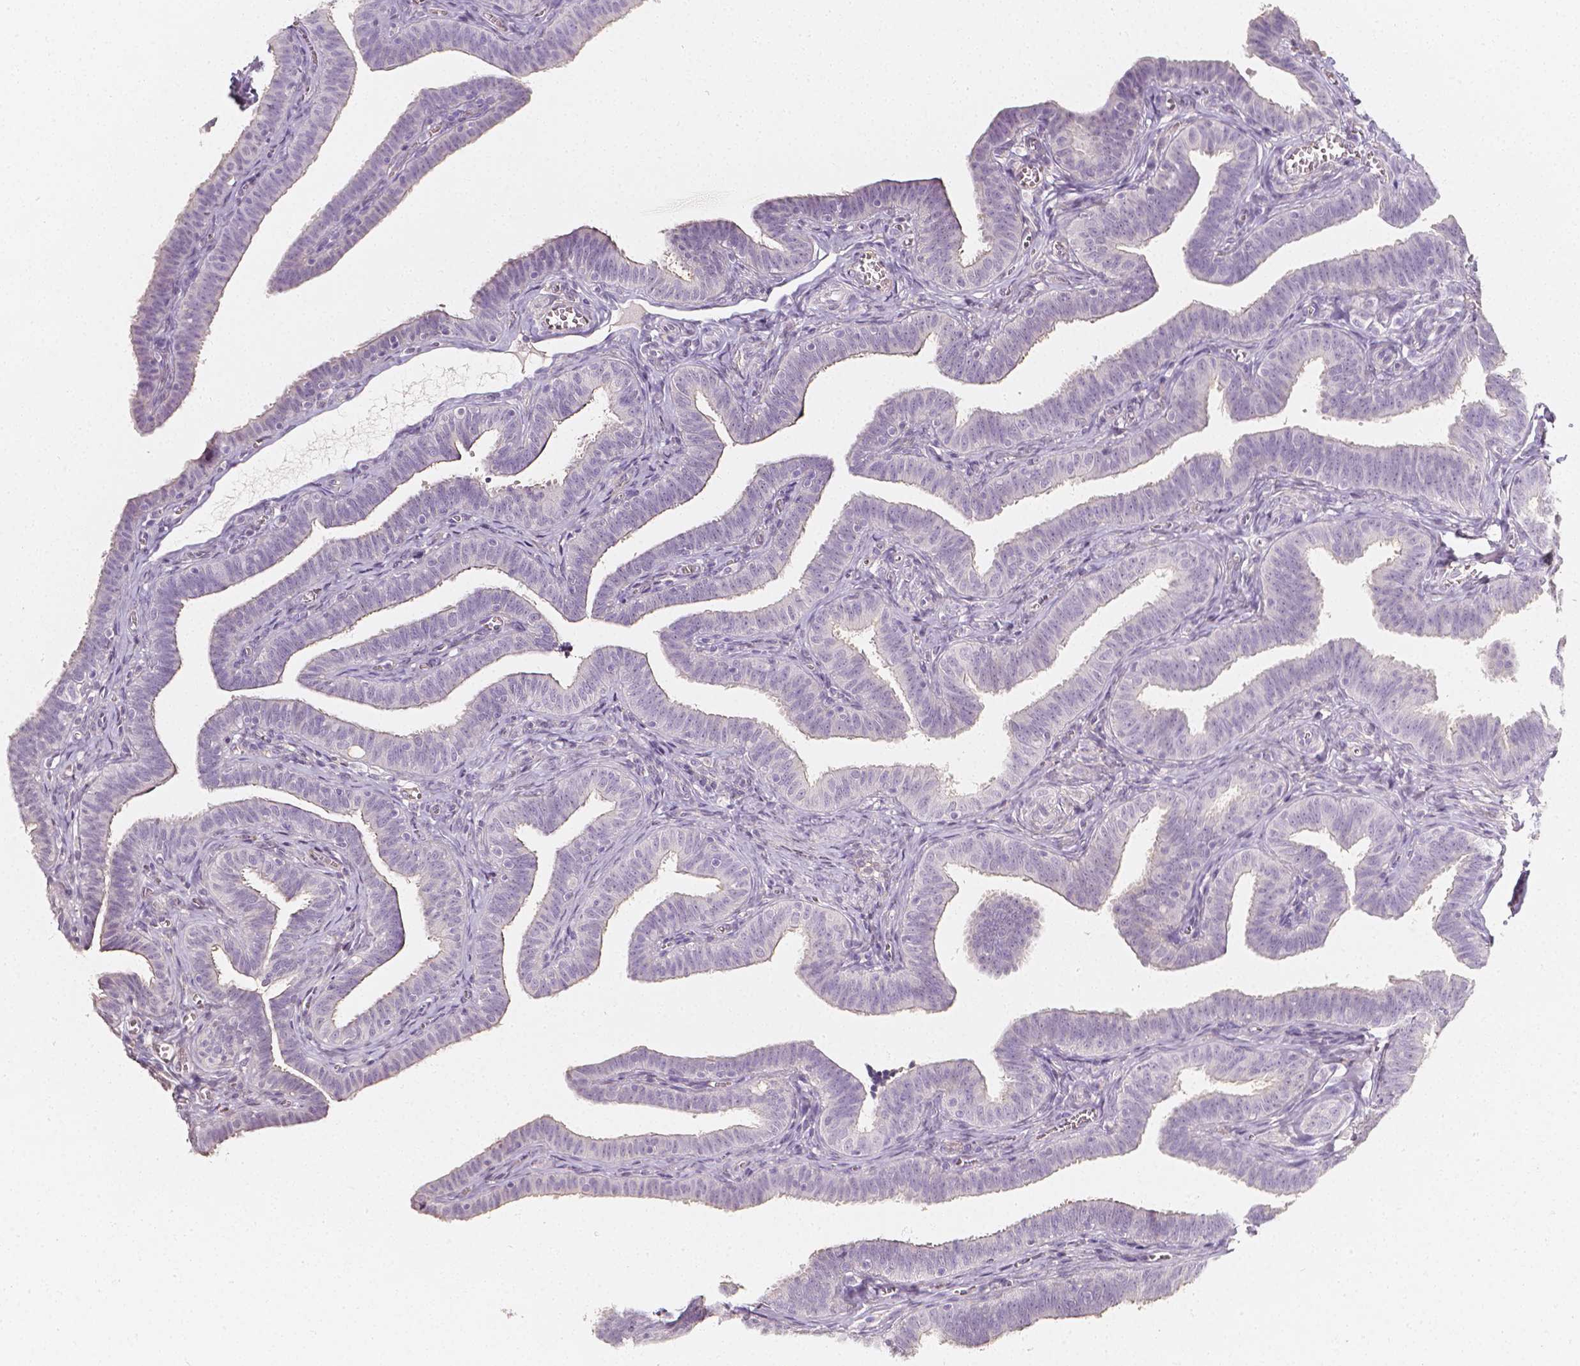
{"staining": {"intensity": "weak", "quantity": "<25%", "location": "cytoplasmic/membranous"}, "tissue": "fallopian tube", "cell_type": "Glandular cells", "image_type": "normal", "snomed": [{"axis": "morphology", "description": "Normal tissue, NOS"}, {"axis": "topography", "description": "Fallopian tube"}], "caption": "An immunohistochemistry (IHC) micrograph of benign fallopian tube is shown. There is no staining in glandular cells of fallopian tube.", "gene": "THY1", "patient": {"sex": "female", "age": 25}}